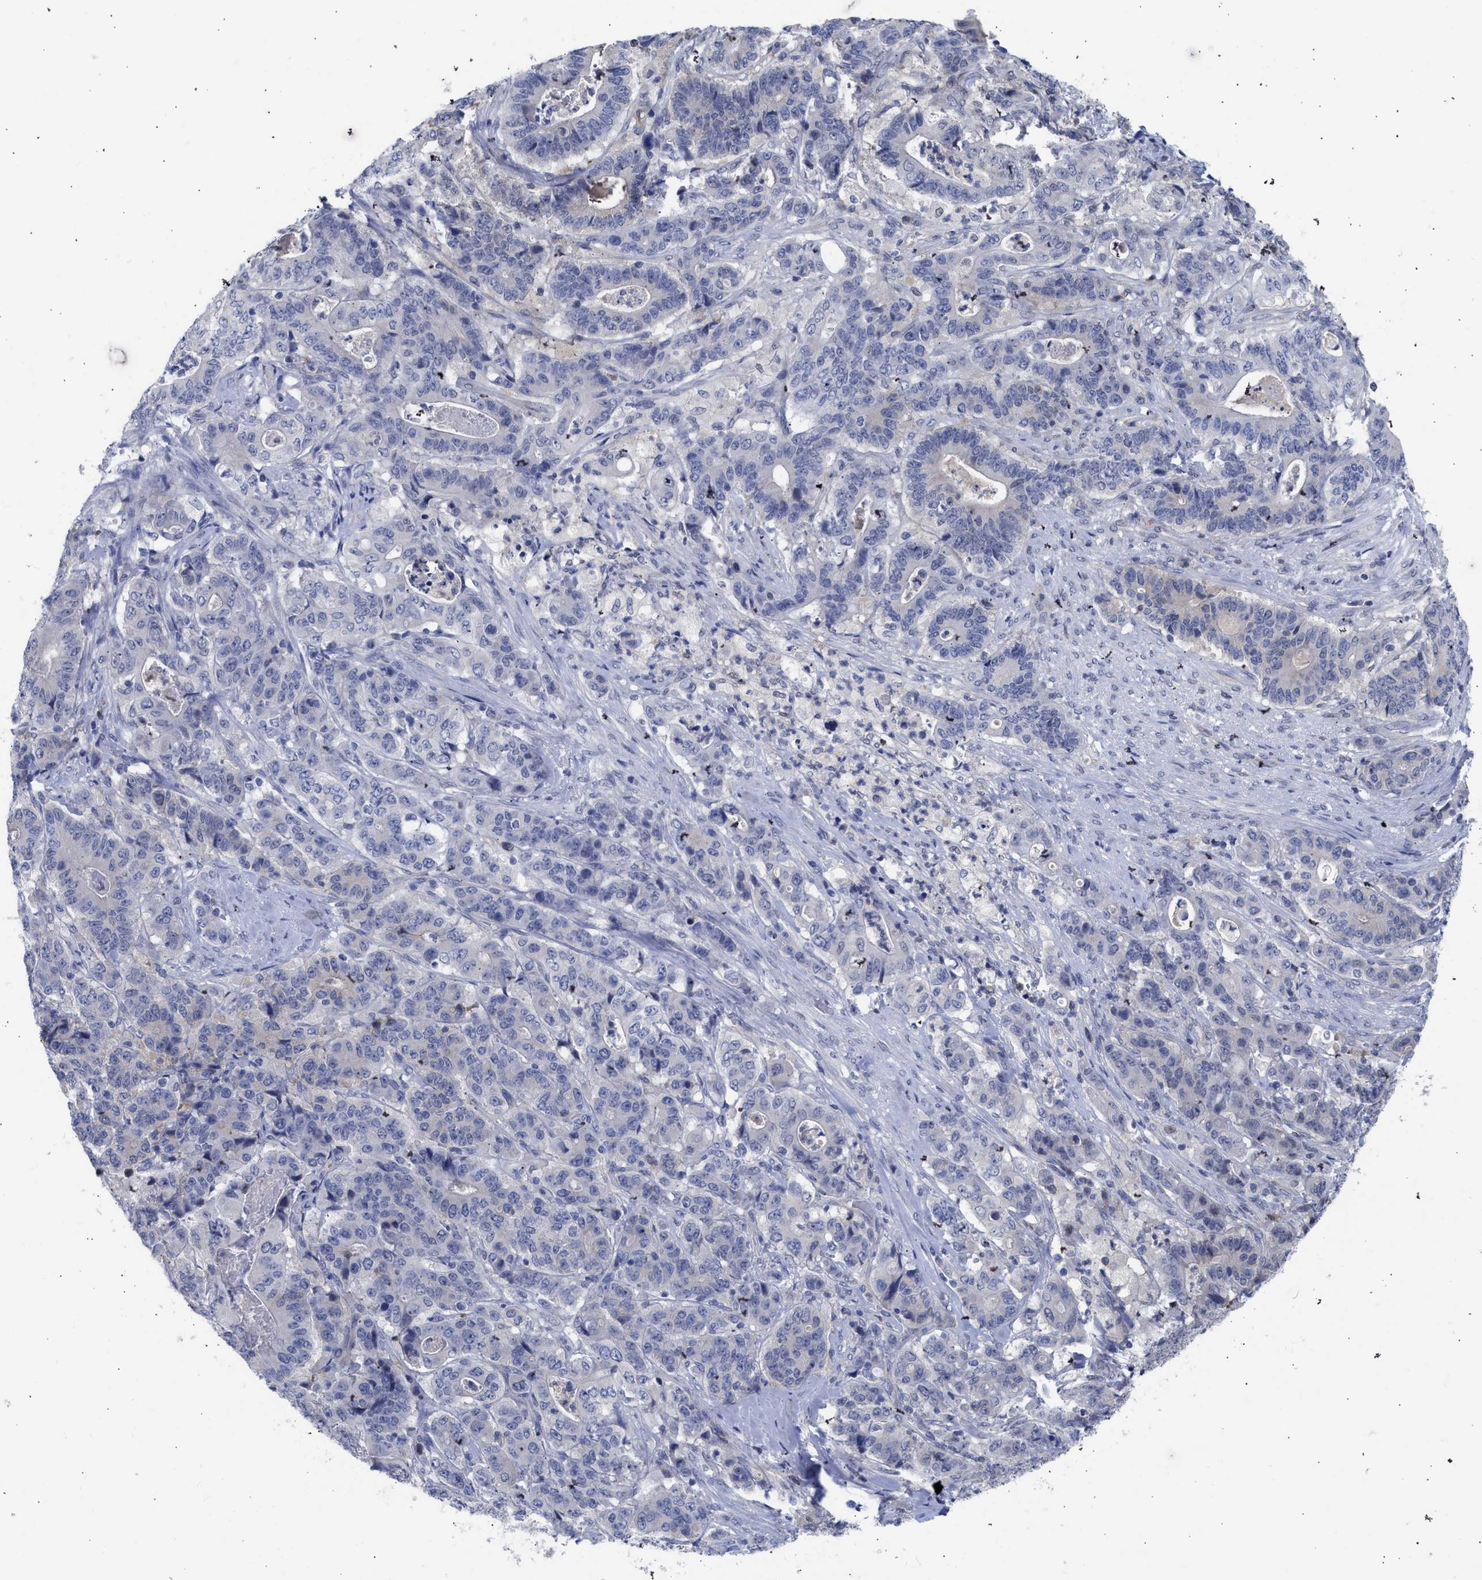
{"staining": {"intensity": "negative", "quantity": "none", "location": "none"}, "tissue": "stomach cancer", "cell_type": "Tumor cells", "image_type": "cancer", "snomed": [{"axis": "morphology", "description": "Adenocarcinoma, NOS"}, {"axis": "topography", "description": "Stomach"}], "caption": "Immunohistochemical staining of human stomach cancer displays no significant staining in tumor cells.", "gene": "THRA", "patient": {"sex": "female", "age": 73}}